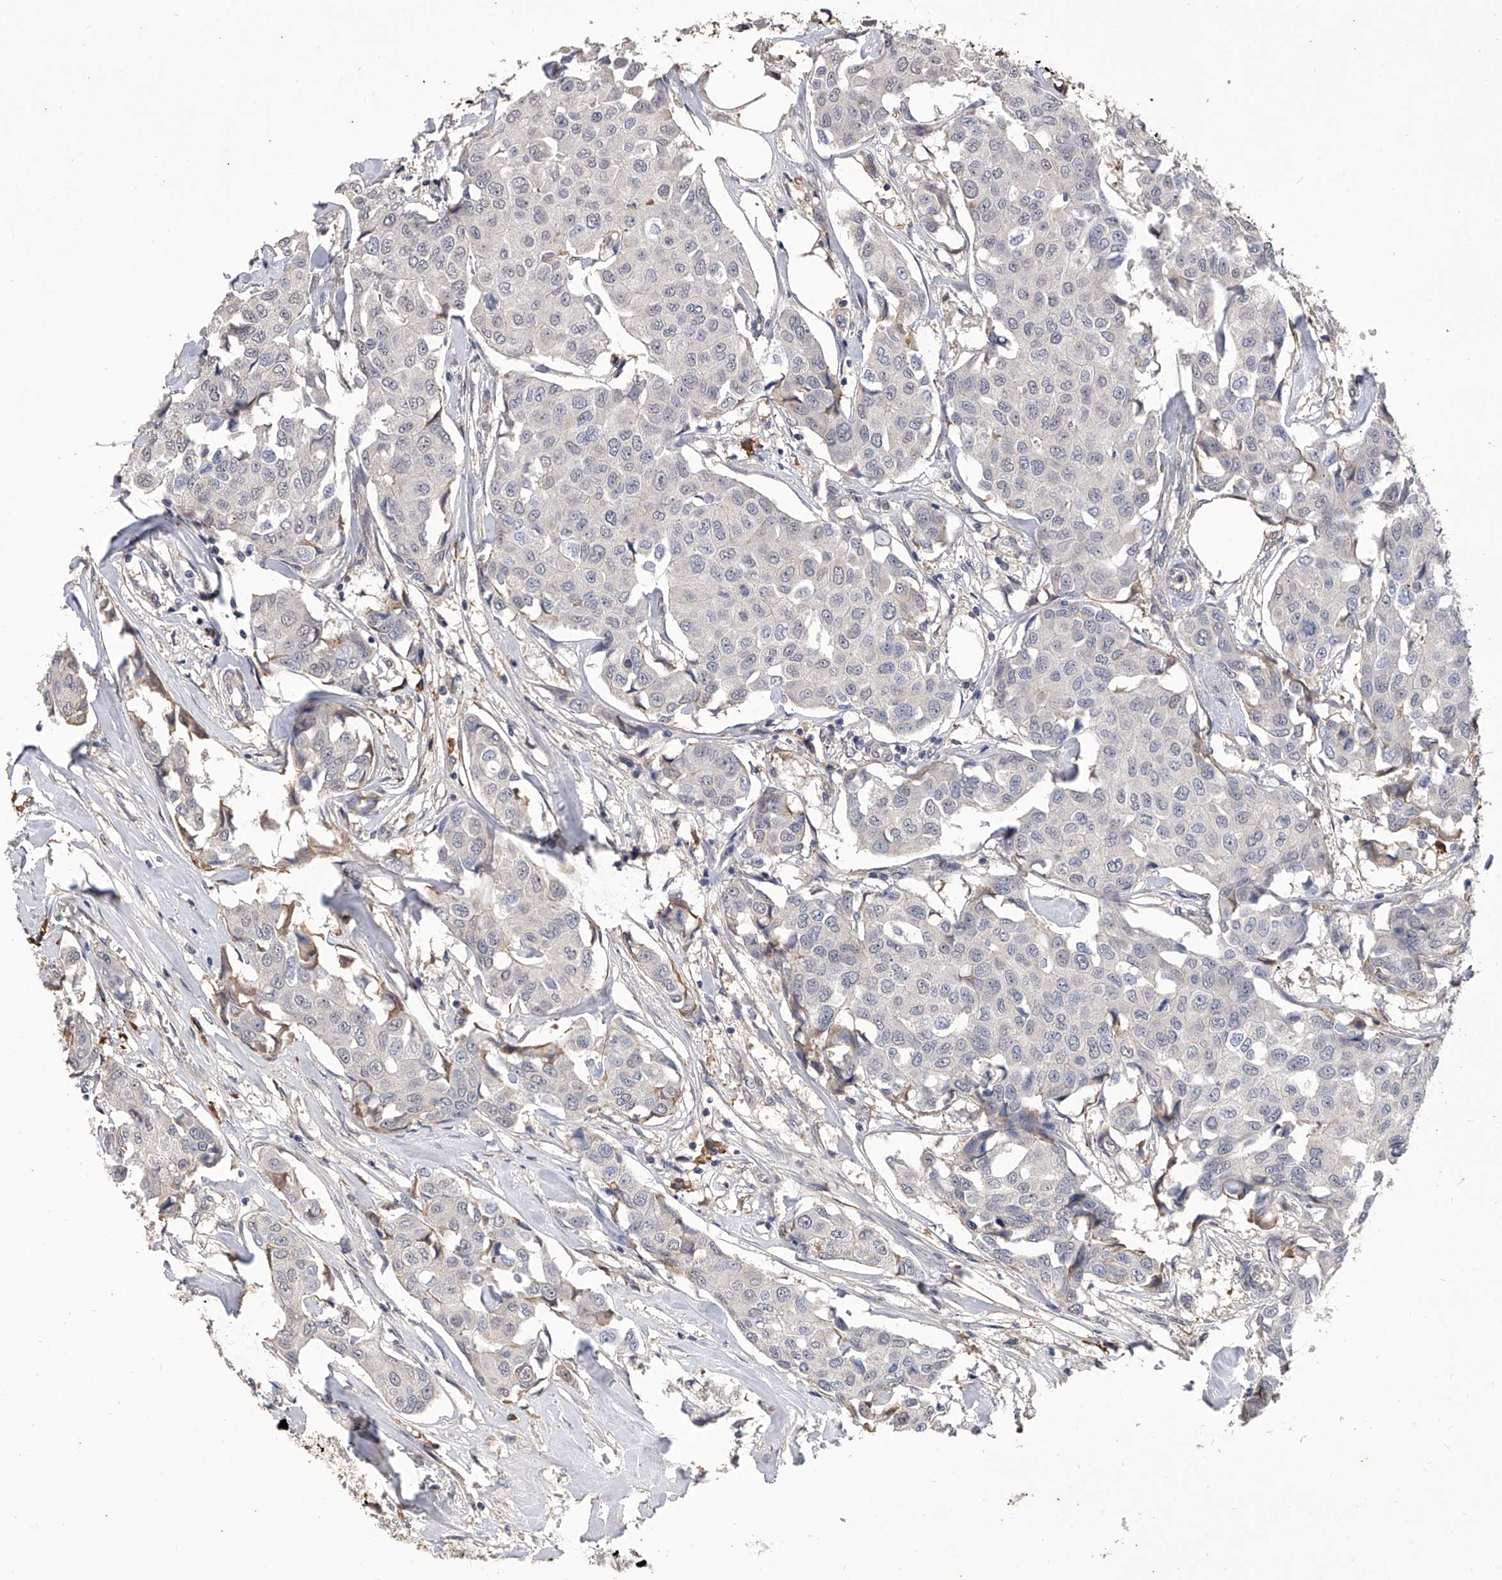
{"staining": {"intensity": "negative", "quantity": "none", "location": "none"}, "tissue": "breast cancer", "cell_type": "Tumor cells", "image_type": "cancer", "snomed": [{"axis": "morphology", "description": "Duct carcinoma"}, {"axis": "topography", "description": "Breast"}], "caption": "Breast cancer (intraductal carcinoma) was stained to show a protein in brown. There is no significant positivity in tumor cells.", "gene": "CFAP410", "patient": {"sex": "female", "age": 80}}